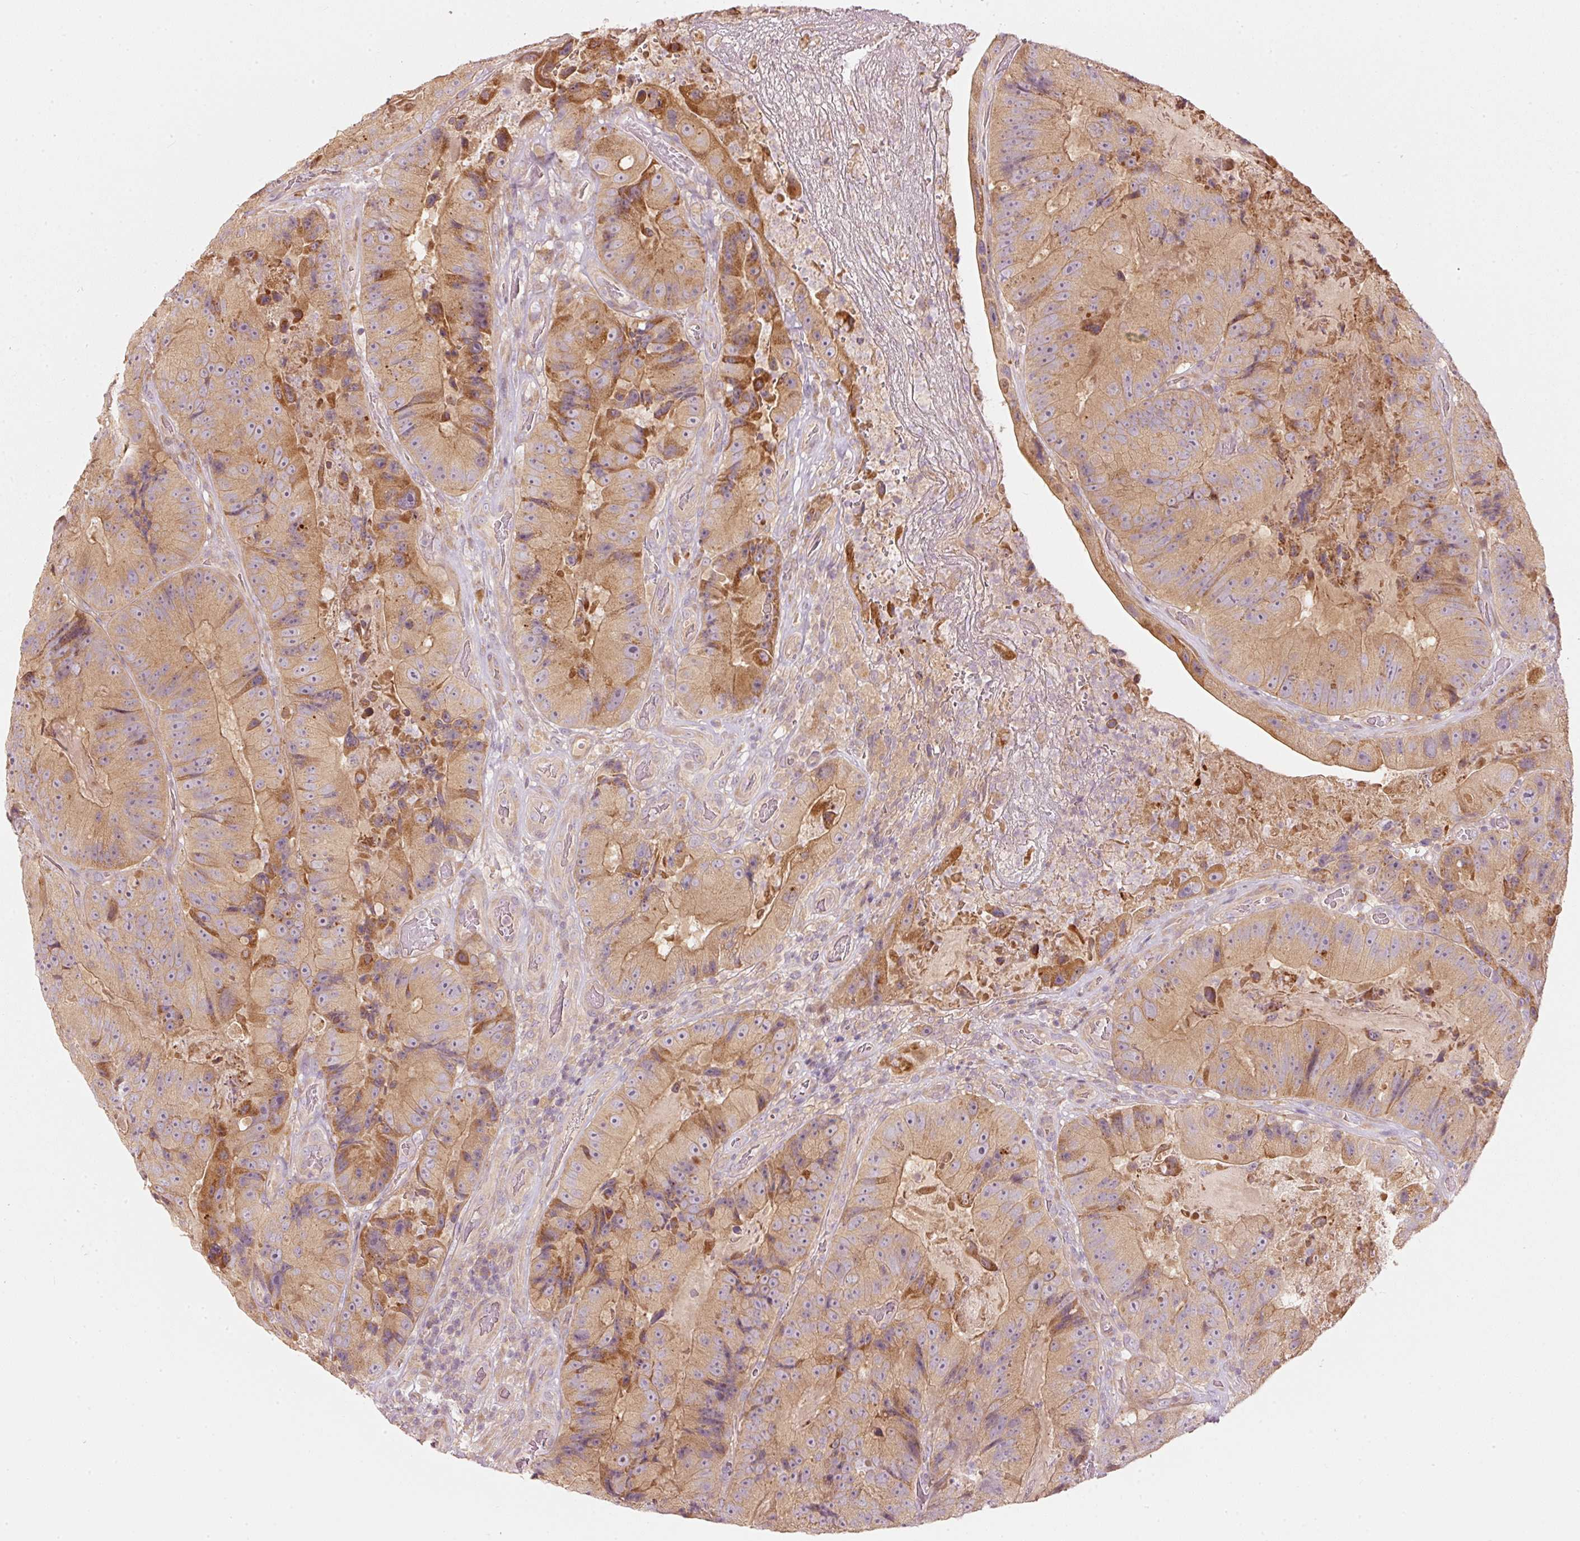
{"staining": {"intensity": "moderate", "quantity": ">75%", "location": "cytoplasmic/membranous"}, "tissue": "colorectal cancer", "cell_type": "Tumor cells", "image_type": "cancer", "snomed": [{"axis": "morphology", "description": "Adenocarcinoma, NOS"}, {"axis": "topography", "description": "Colon"}], "caption": "High-power microscopy captured an immunohistochemistry photomicrograph of colorectal adenocarcinoma, revealing moderate cytoplasmic/membranous staining in about >75% of tumor cells. Nuclei are stained in blue.", "gene": "MAP10", "patient": {"sex": "female", "age": 86}}